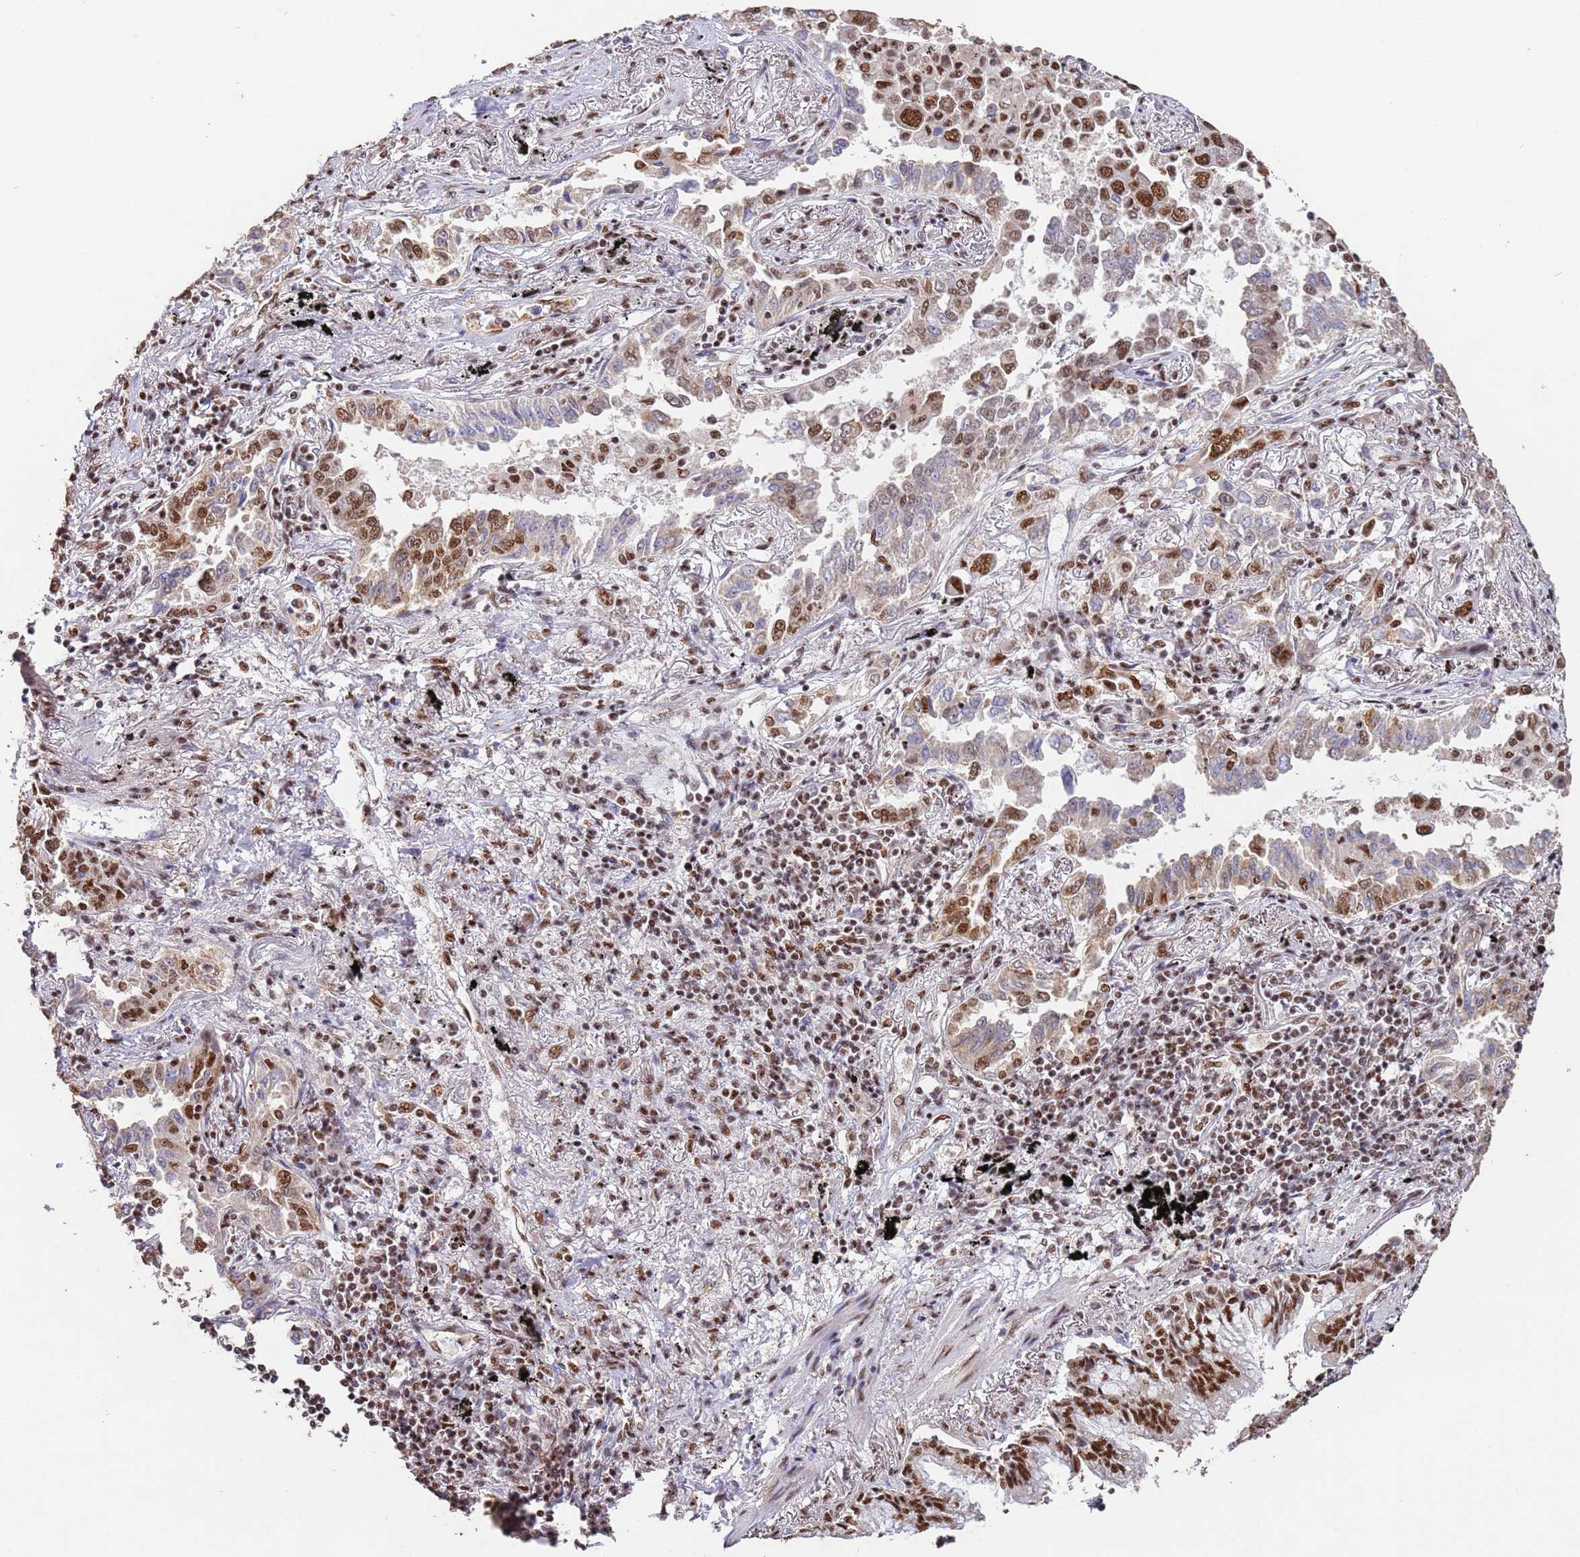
{"staining": {"intensity": "moderate", "quantity": ">75%", "location": "nuclear"}, "tissue": "lung cancer", "cell_type": "Tumor cells", "image_type": "cancer", "snomed": [{"axis": "morphology", "description": "Adenocarcinoma, NOS"}, {"axis": "topography", "description": "Lung"}], "caption": "Immunohistochemistry (IHC) micrograph of neoplastic tissue: human lung adenocarcinoma stained using IHC shows medium levels of moderate protein expression localized specifically in the nuclear of tumor cells, appearing as a nuclear brown color.", "gene": "ESF1", "patient": {"sex": "male", "age": 67}}